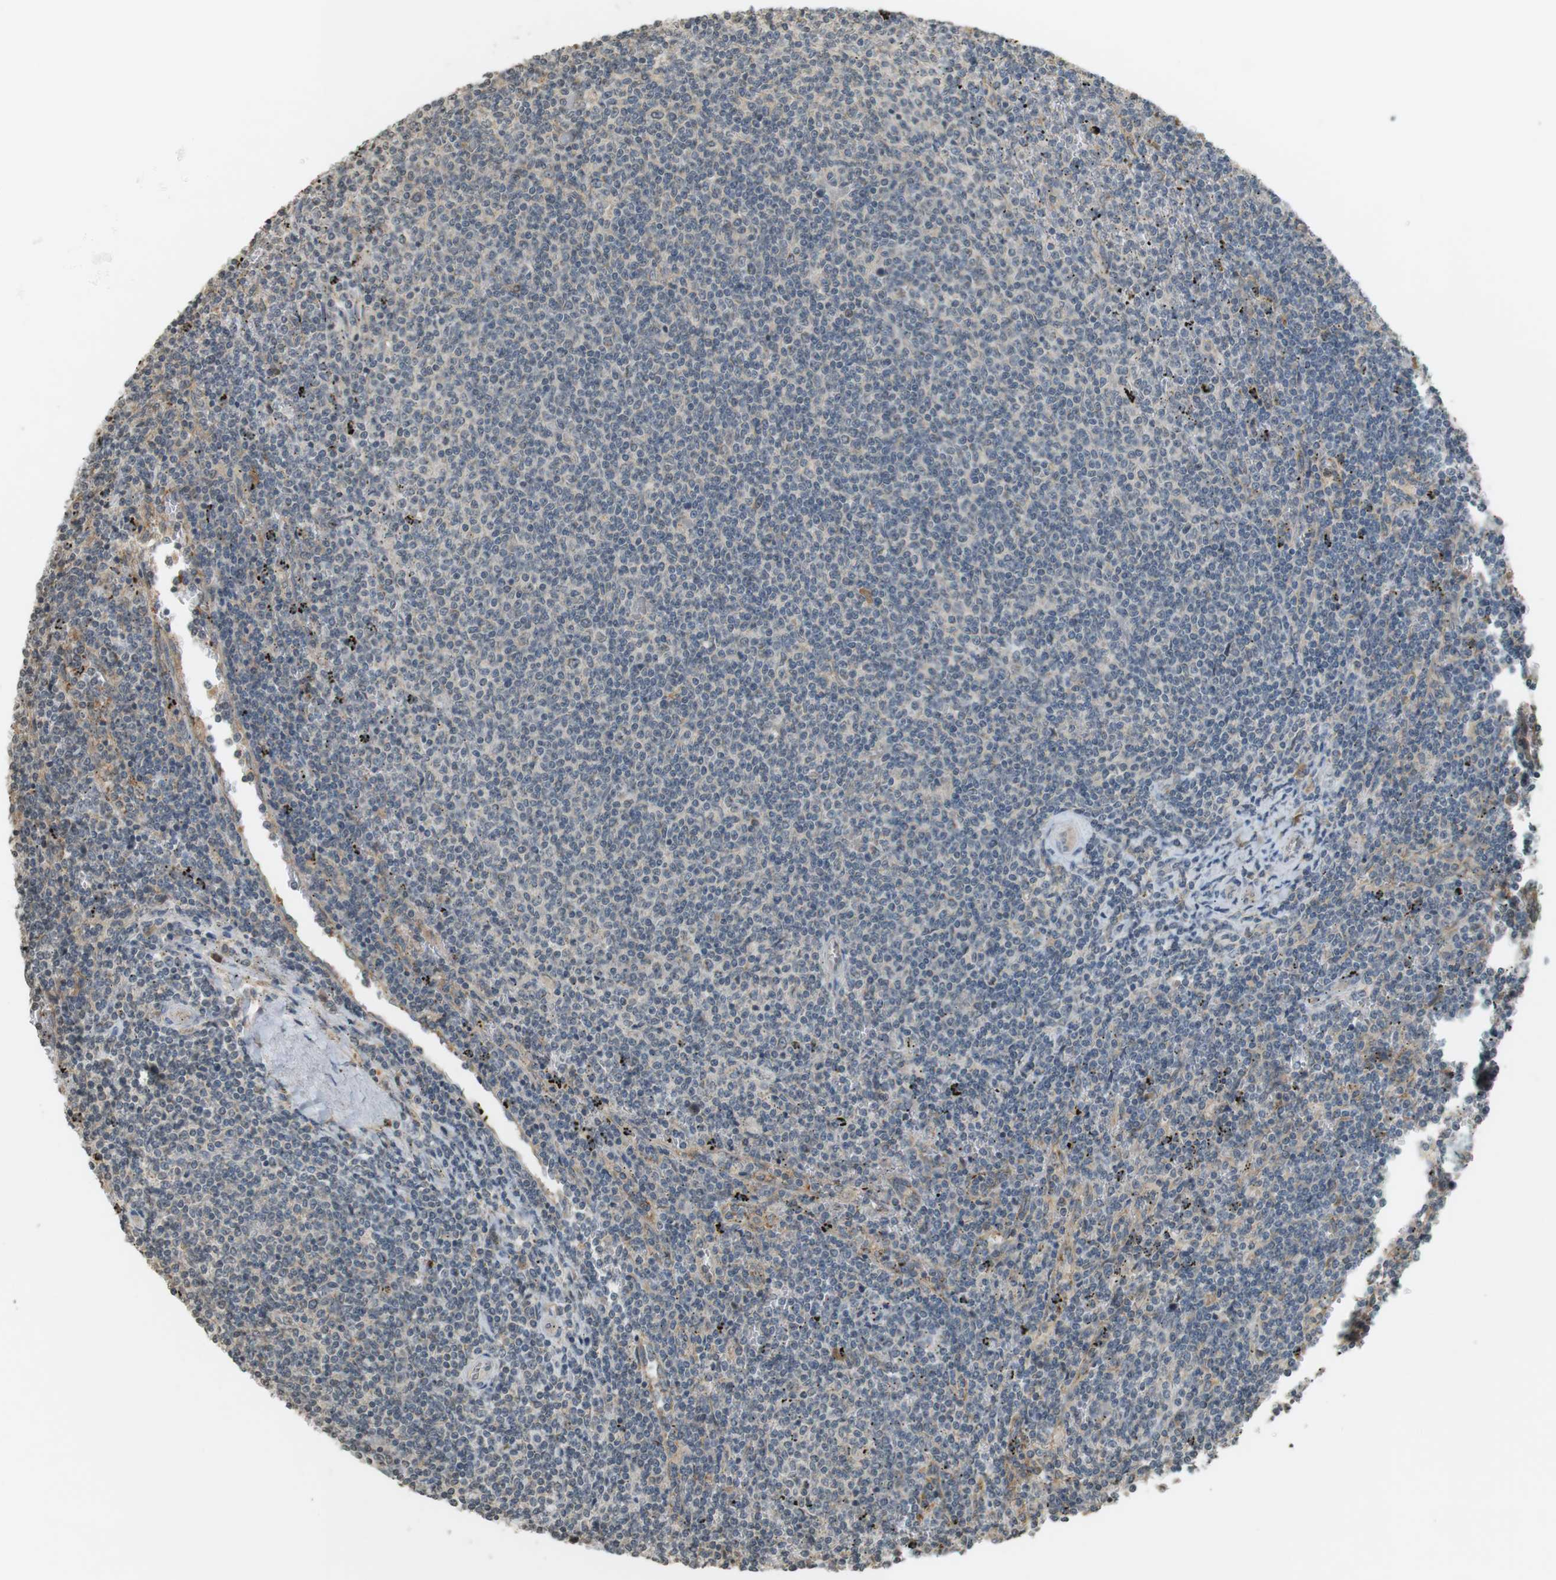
{"staining": {"intensity": "negative", "quantity": "none", "location": "none"}, "tissue": "lymphoma", "cell_type": "Tumor cells", "image_type": "cancer", "snomed": [{"axis": "morphology", "description": "Malignant lymphoma, non-Hodgkin's type, Low grade"}, {"axis": "topography", "description": "Spleen"}], "caption": "This is an immunohistochemistry (IHC) photomicrograph of lymphoma. There is no expression in tumor cells.", "gene": "SRR", "patient": {"sex": "female", "age": 50}}